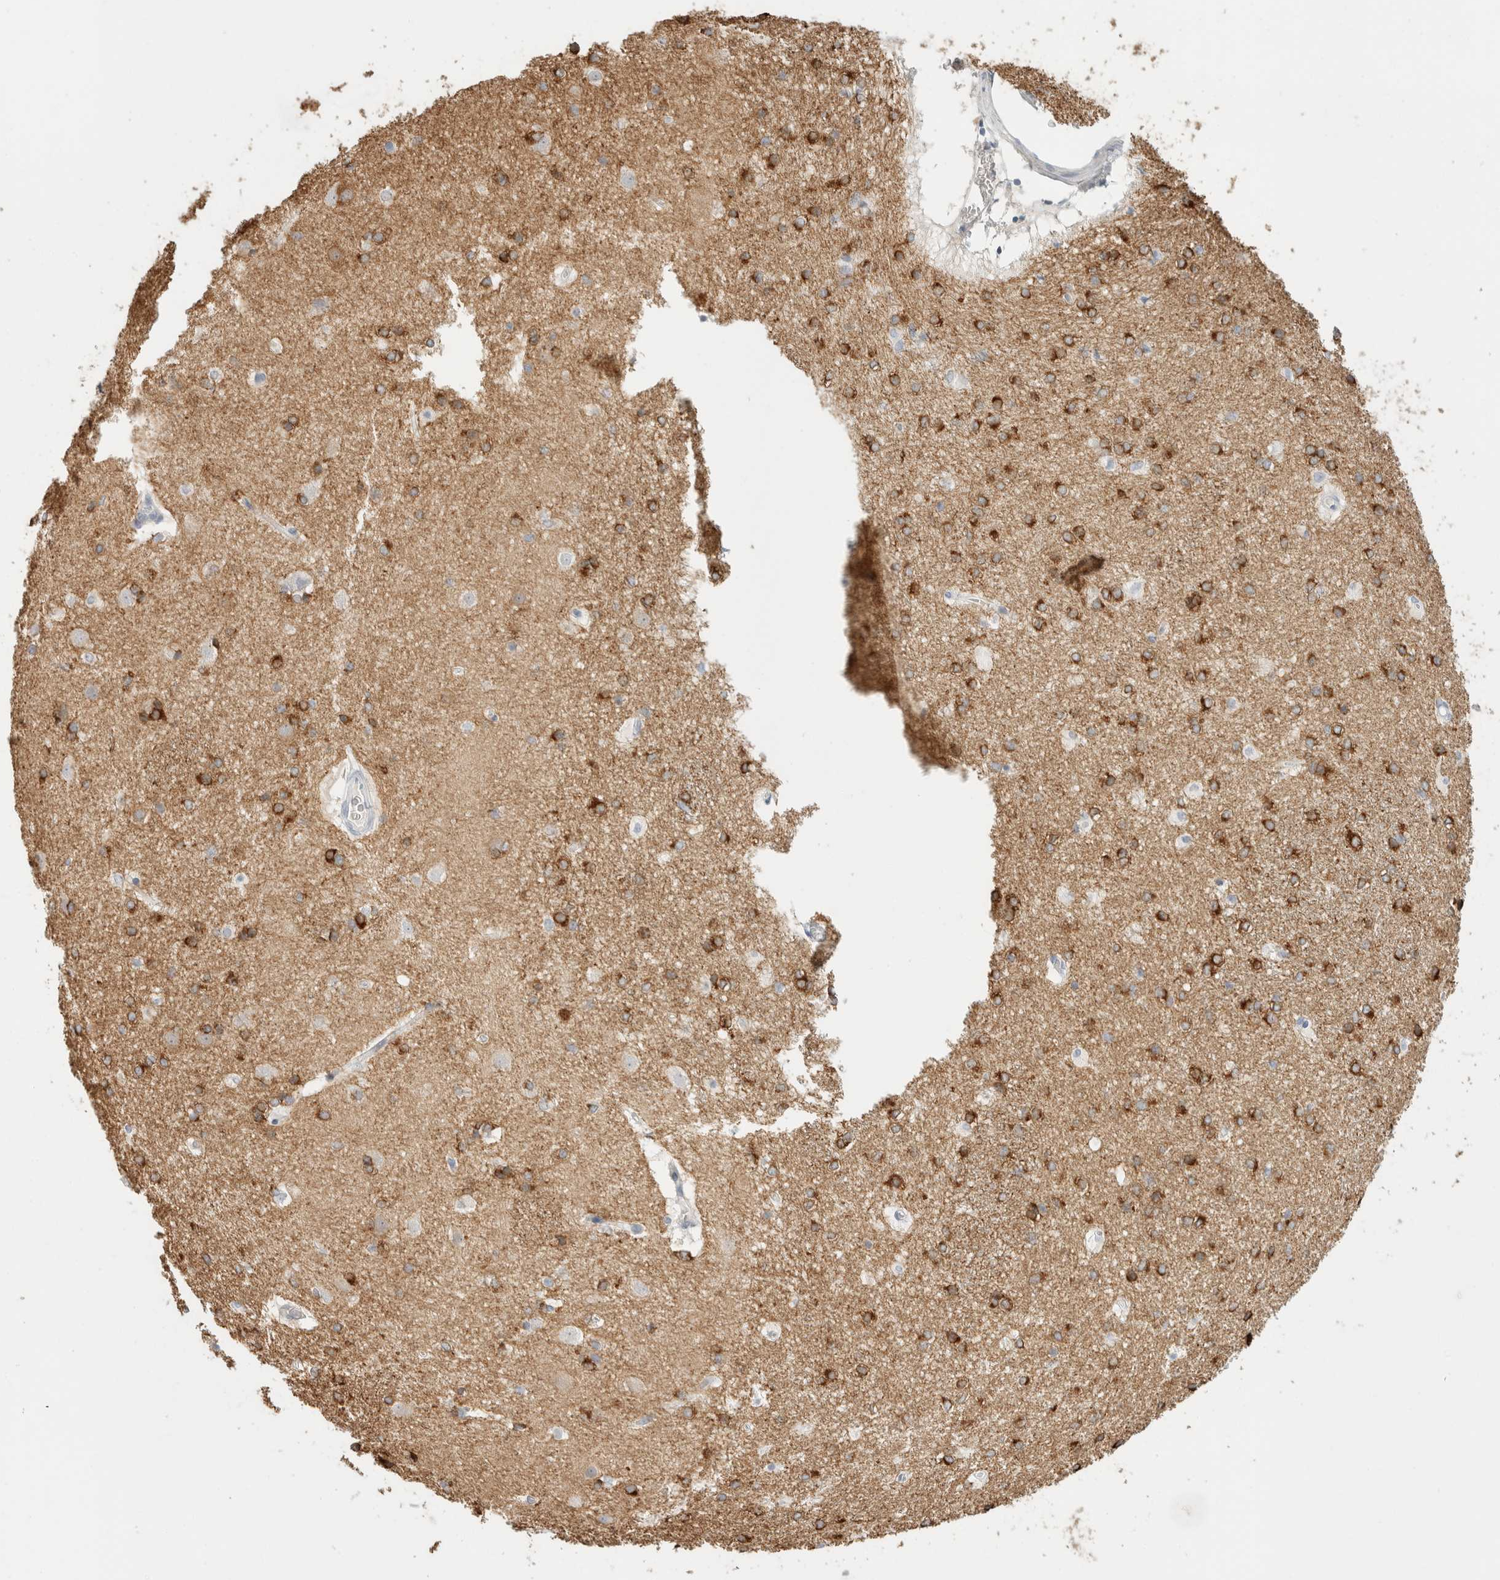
{"staining": {"intensity": "strong", "quantity": "25%-75%", "location": "cytoplasmic/membranous"}, "tissue": "caudate", "cell_type": "Glial cells", "image_type": "normal", "snomed": [{"axis": "morphology", "description": "Normal tissue, NOS"}, {"axis": "topography", "description": "Lateral ventricle wall"}], "caption": "A micrograph showing strong cytoplasmic/membranous staining in approximately 25%-75% of glial cells in normal caudate, as visualized by brown immunohistochemical staining.", "gene": "RTN4", "patient": {"sex": "female", "age": 19}}